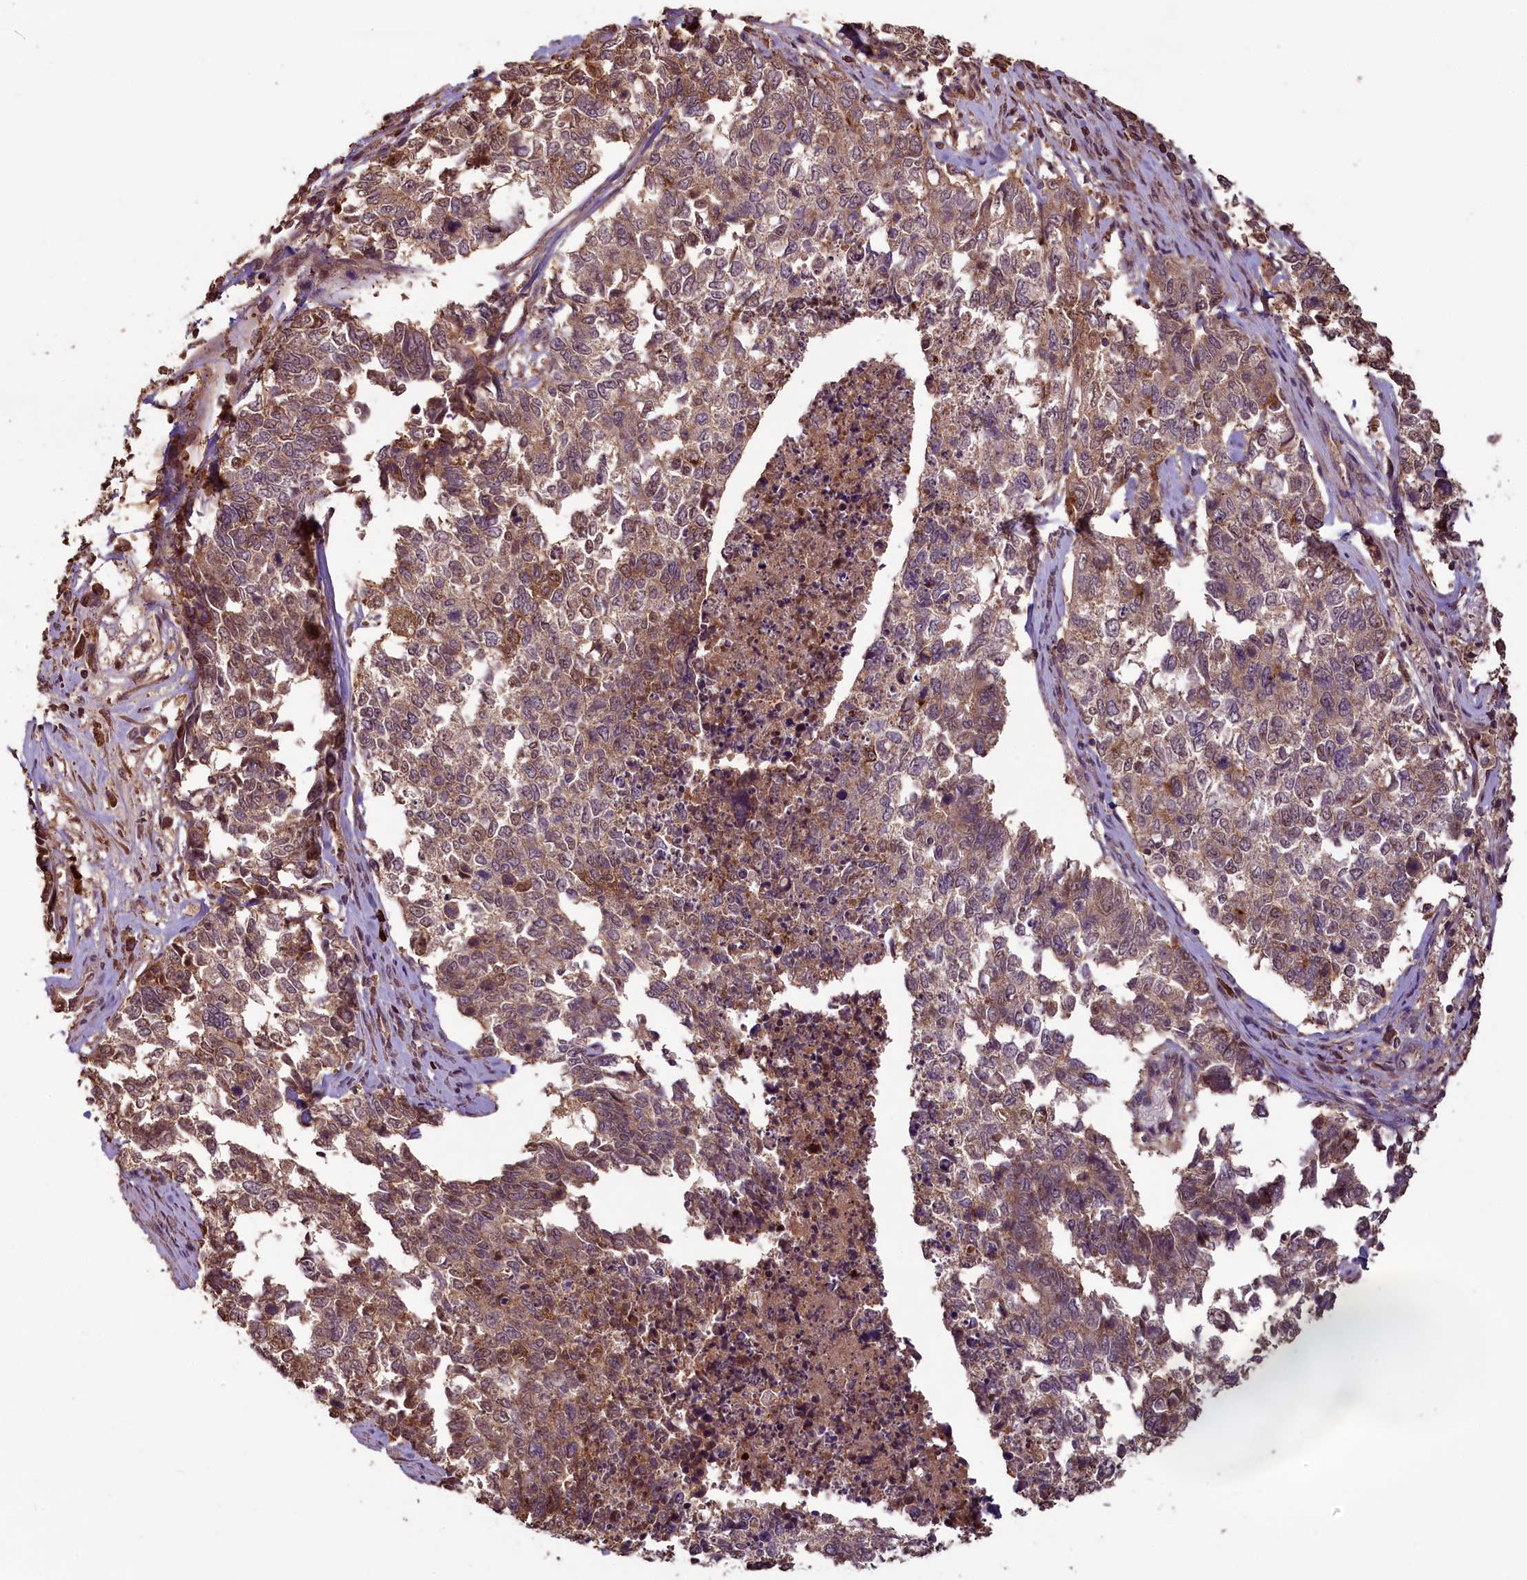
{"staining": {"intensity": "moderate", "quantity": ">75%", "location": "cytoplasmic/membranous"}, "tissue": "cervical cancer", "cell_type": "Tumor cells", "image_type": "cancer", "snomed": [{"axis": "morphology", "description": "Squamous cell carcinoma, NOS"}, {"axis": "topography", "description": "Cervix"}], "caption": "Tumor cells exhibit medium levels of moderate cytoplasmic/membranous staining in approximately >75% of cells in human cervical cancer (squamous cell carcinoma). The staining is performed using DAB brown chromogen to label protein expression. The nuclei are counter-stained blue using hematoxylin.", "gene": "NUDT6", "patient": {"sex": "female", "age": 63}}